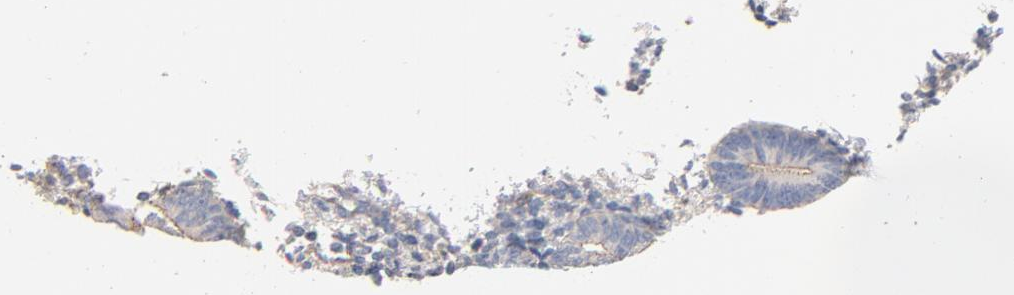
{"staining": {"intensity": "negative", "quantity": "none", "location": "none"}, "tissue": "endometrium", "cell_type": "Cells in endometrial stroma", "image_type": "normal", "snomed": [{"axis": "morphology", "description": "Normal tissue, NOS"}, {"axis": "topography", "description": "Smooth muscle"}, {"axis": "topography", "description": "Endometrium"}], "caption": "Immunohistochemistry histopathology image of unremarkable endometrium stained for a protein (brown), which demonstrates no positivity in cells in endometrial stroma.", "gene": "STRN3", "patient": {"sex": "female", "age": 57}}